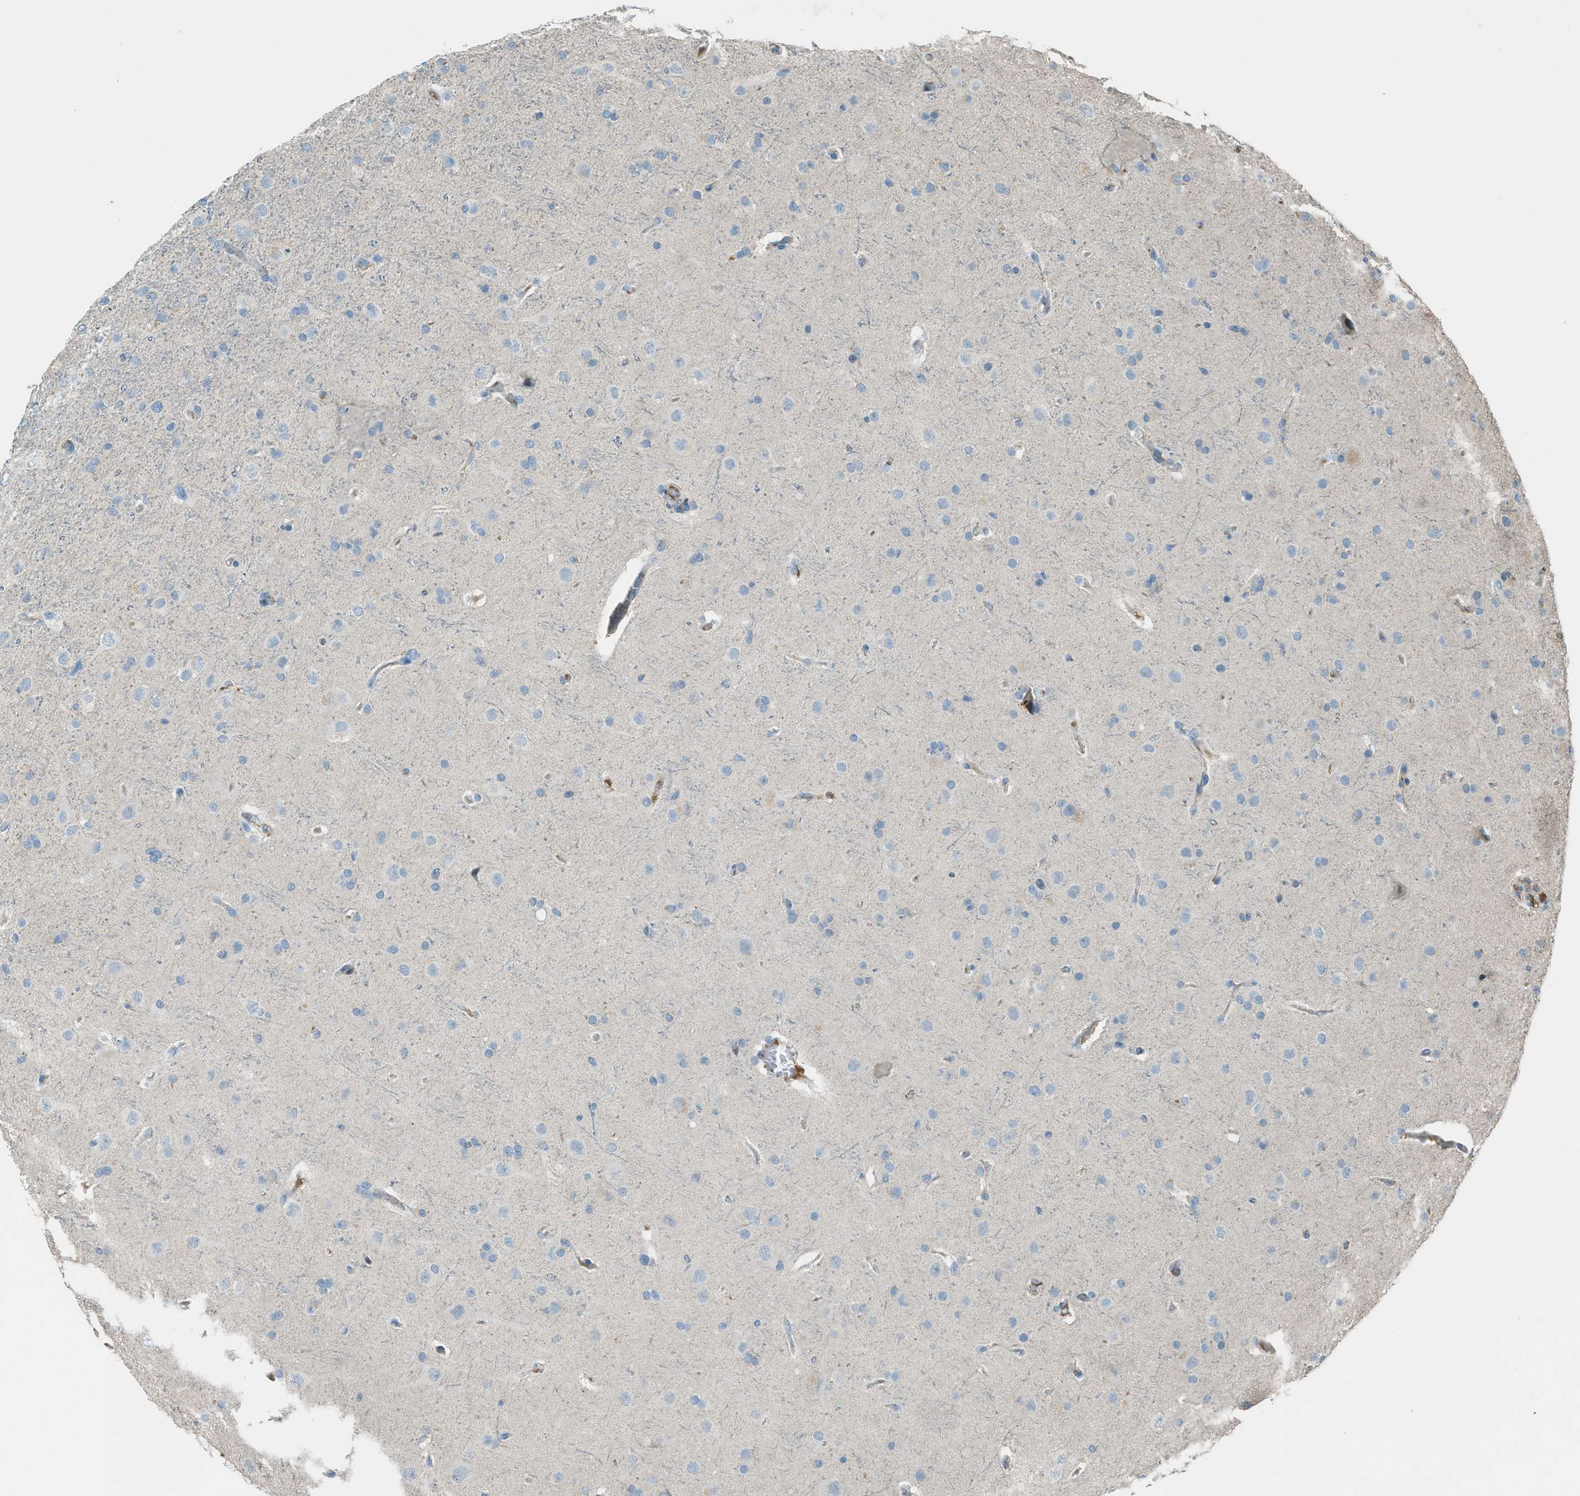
{"staining": {"intensity": "negative", "quantity": "none", "location": "none"}, "tissue": "glioma", "cell_type": "Tumor cells", "image_type": "cancer", "snomed": [{"axis": "morphology", "description": "Glioma, malignant, High grade"}, {"axis": "topography", "description": "Brain"}], "caption": "Immunohistochemistry micrograph of neoplastic tissue: malignant high-grade glioma stained with DAB (3,3'-diaminobenzidine) shows no significant protein expression in tumor cells. (DAB (3,3'-diaminobenzidine) immunohistochemistry, high magnification).", "gene": "FBLN2", "patient": {"sex": "female", "age": 58}}